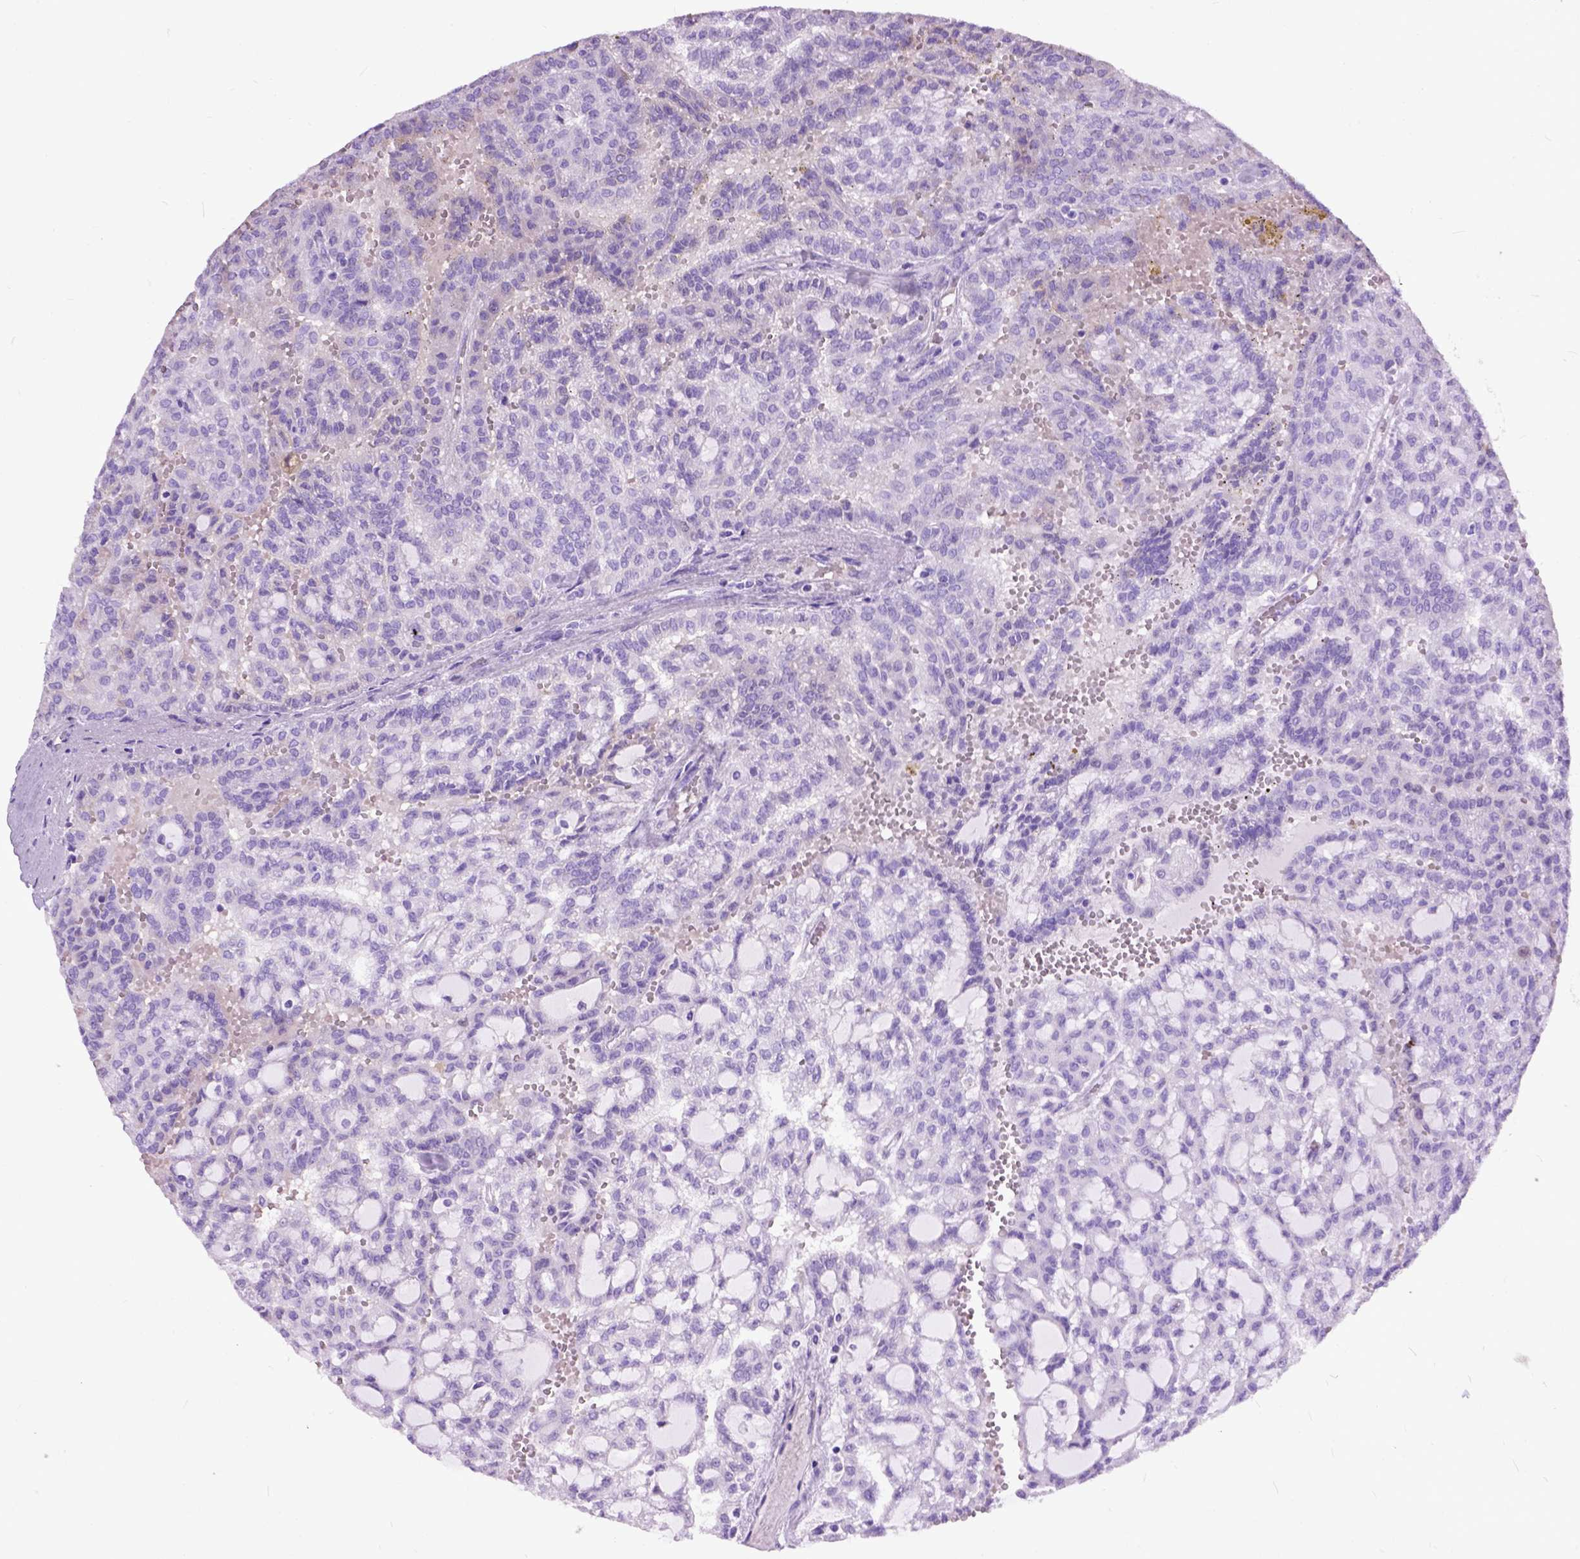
{"staining": {"intensity": "negative", "quantity": "none", "location": "none"}, "tissue": "renal cancer", "cell_type": "Tumor cells", "image_type": "cancer", "snomed": [{"axis": "morphology", "description": "Adenocarcinoma, NOS"}, {"axis": "topography", "description": "Kidney"}], "caption": "The image displays no significant staining in tumor cells of renal cancer (adenocarcinoma).", "gene": "MAPT", "patient": {"sex": "male", "age": 63}}